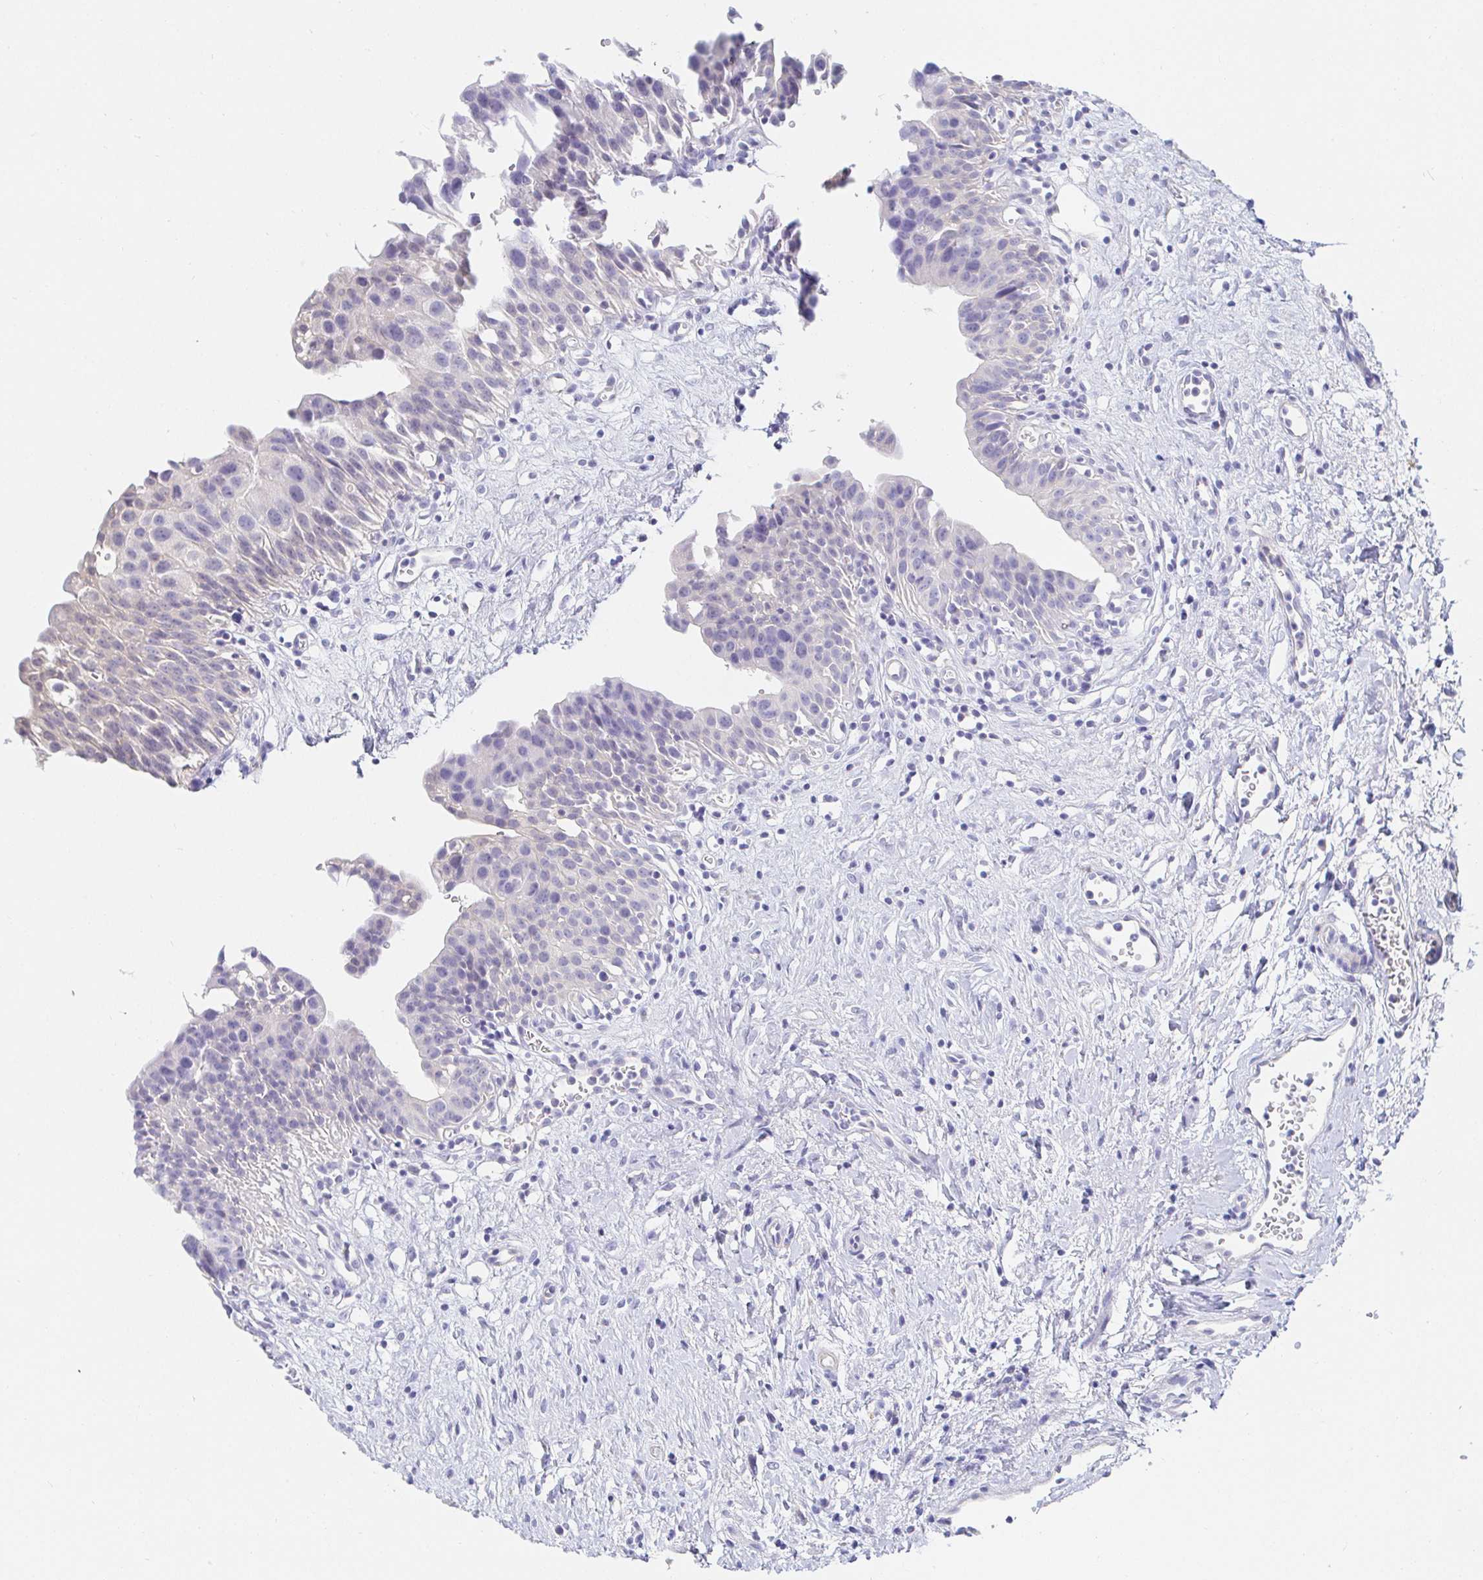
{"staining": {"intensity": "negative", "quantity": "none", "location": "none"}, "tissue": "urinary bladder", "cell_type": "Urothelial cells", "image_type": "normal", "snomed": [{"axis": "morphology", "description": "Normal tissue, NOS"}, {"axis": "topography", "description": "Urinary bladder"}], "caption": "Urinary bladder stained for a protein using IHC demonstrates no expression urothelial cells.", "gene": "PDE6B", "patient": {"sex": "male", "age": 51}}